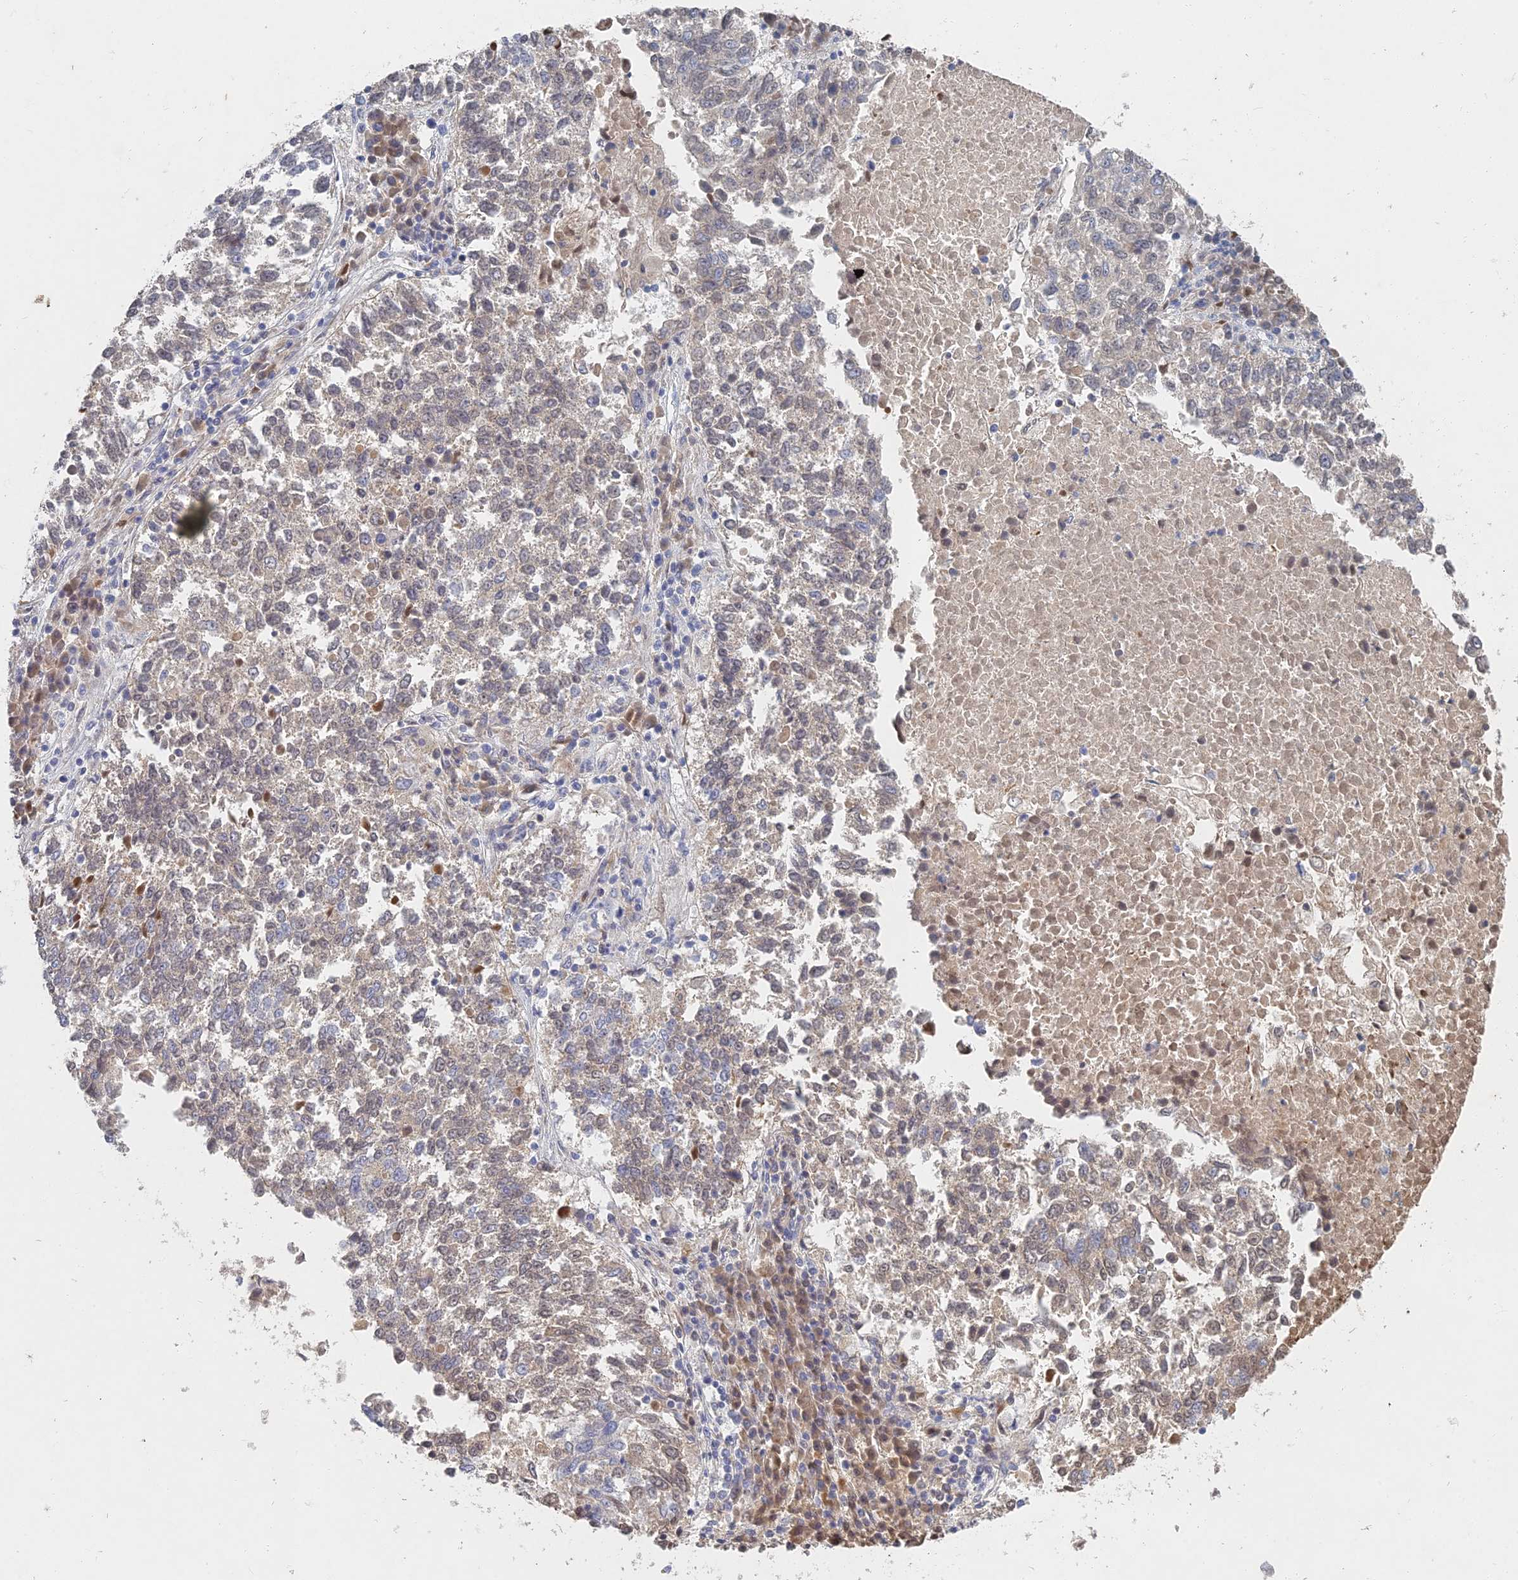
{"staining": {"intensity": "weak", "quantity": "25%-75%", "location": "cytoplasmic/membranous,nuclear"}, "tissue": "lung cancer", "cell_type": "Tumor cells", "image_type": "cancer", "snomed": [{"axis": "morphology", "description": "Squamous cell carcinoma, NOS"}, {"axis": "topography", "description": "Lung"}], "caption": "Immunohistochemical staining of human lung squamous cell carcinoma shows low levels of weak cytoplasmic/membranous and nuclear expression in about 25%-75% of tumor cells.", "gene": "GNA15", "patient": {"sex": "male", "age": 73}}